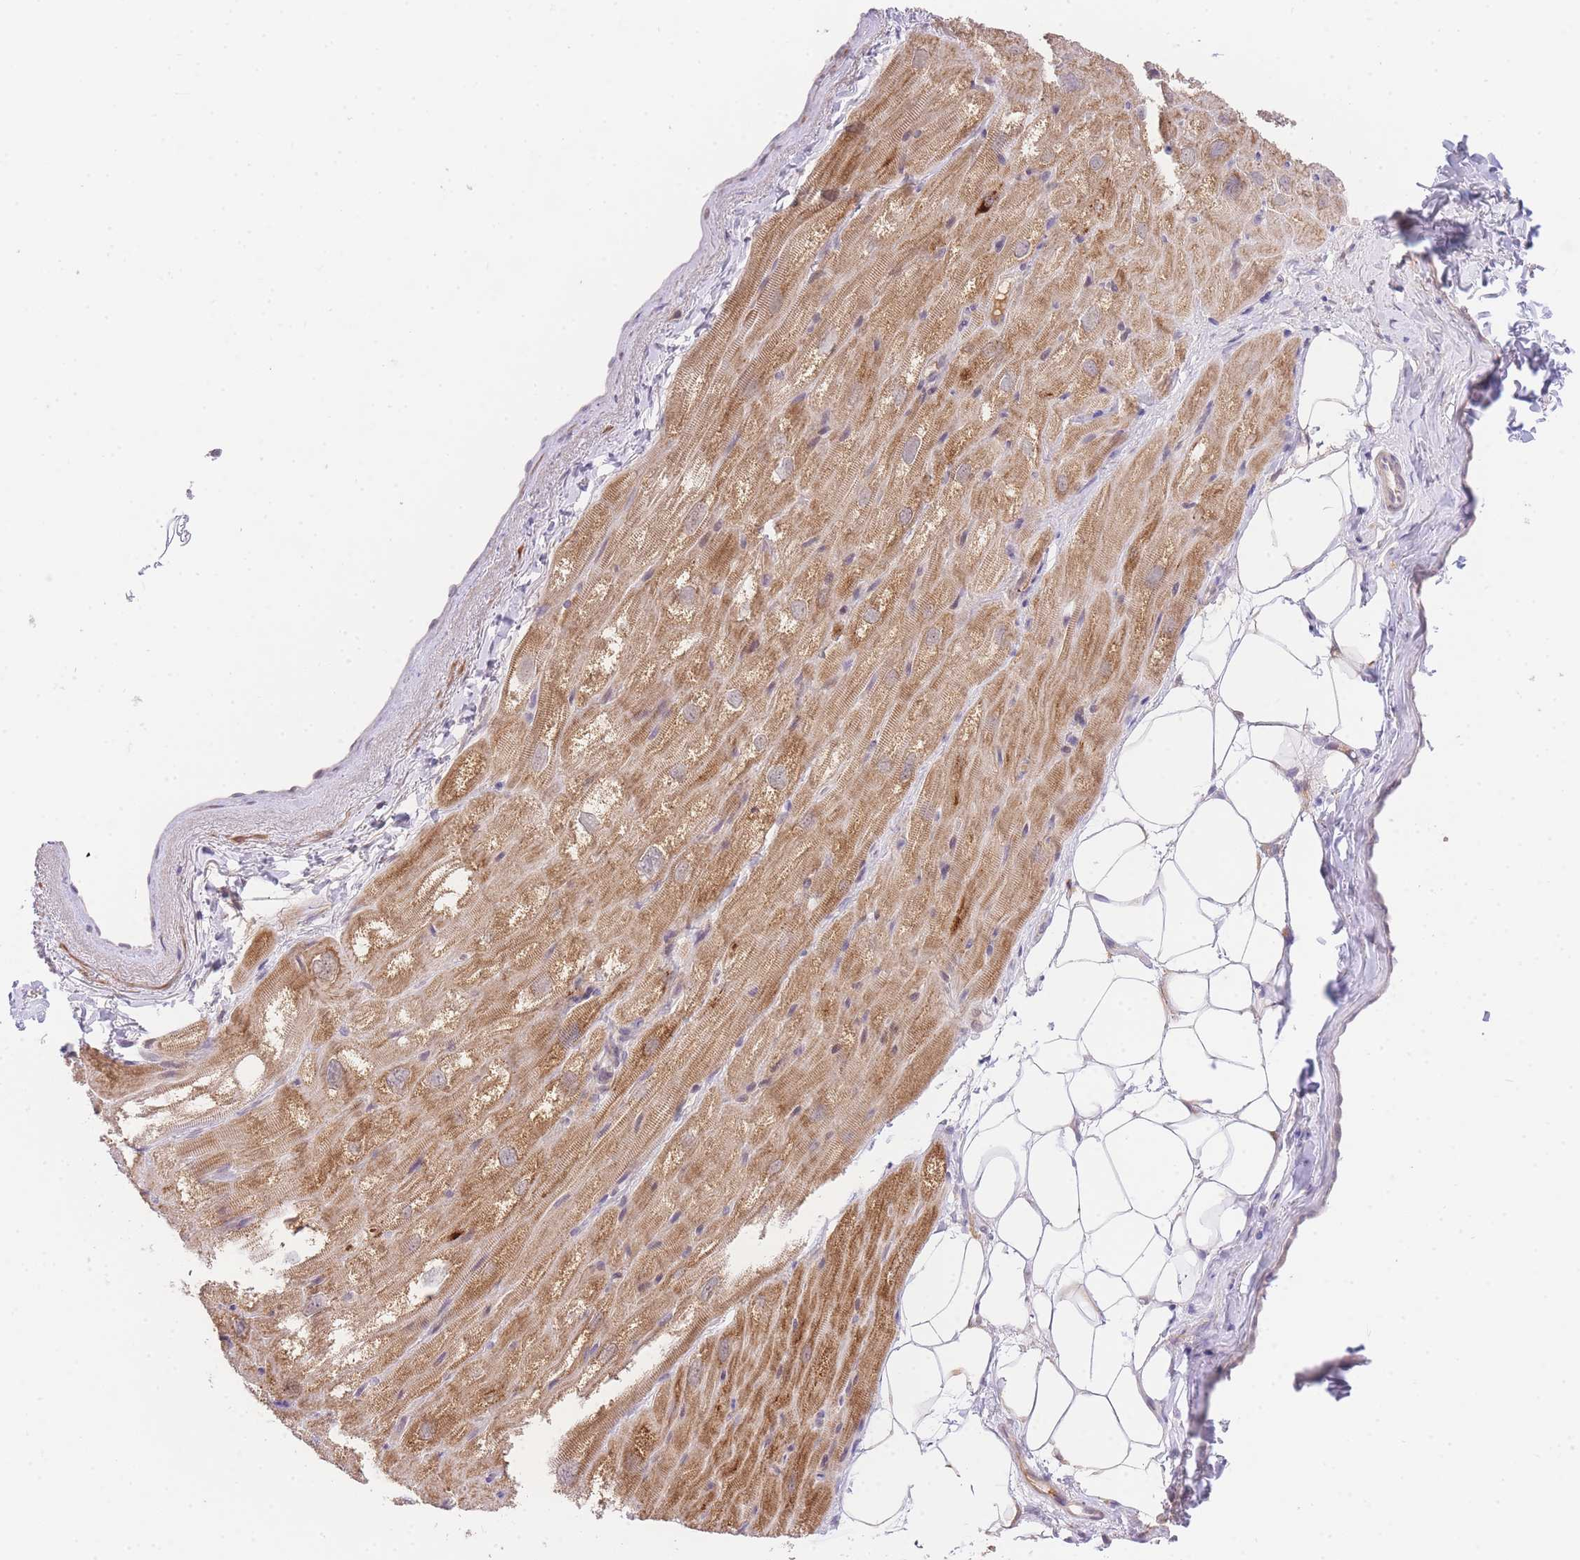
{"staining": {"intensity": "moderate", "quantity": ">75%", "location": "cytoplasmic/membranous"}, "tissue": "heart muscle", "cell_type": "Cardiomyocytes", "image_type": "normal", "snomed": [{"axis": "morphology", "description": "Normal tissue, NOS"}, {"axis": "topography", "description": "Heart"}], "caption": "An image of heart muscle stained for a protein exhibits moderate cytoplasmic/membranous brown staining in cardiomyocytes. (DAB = brown stain, brightfield microscopy at high magnification).", "gene": "SLC25A33", "patient": {"sex": "male", "age": 50}}